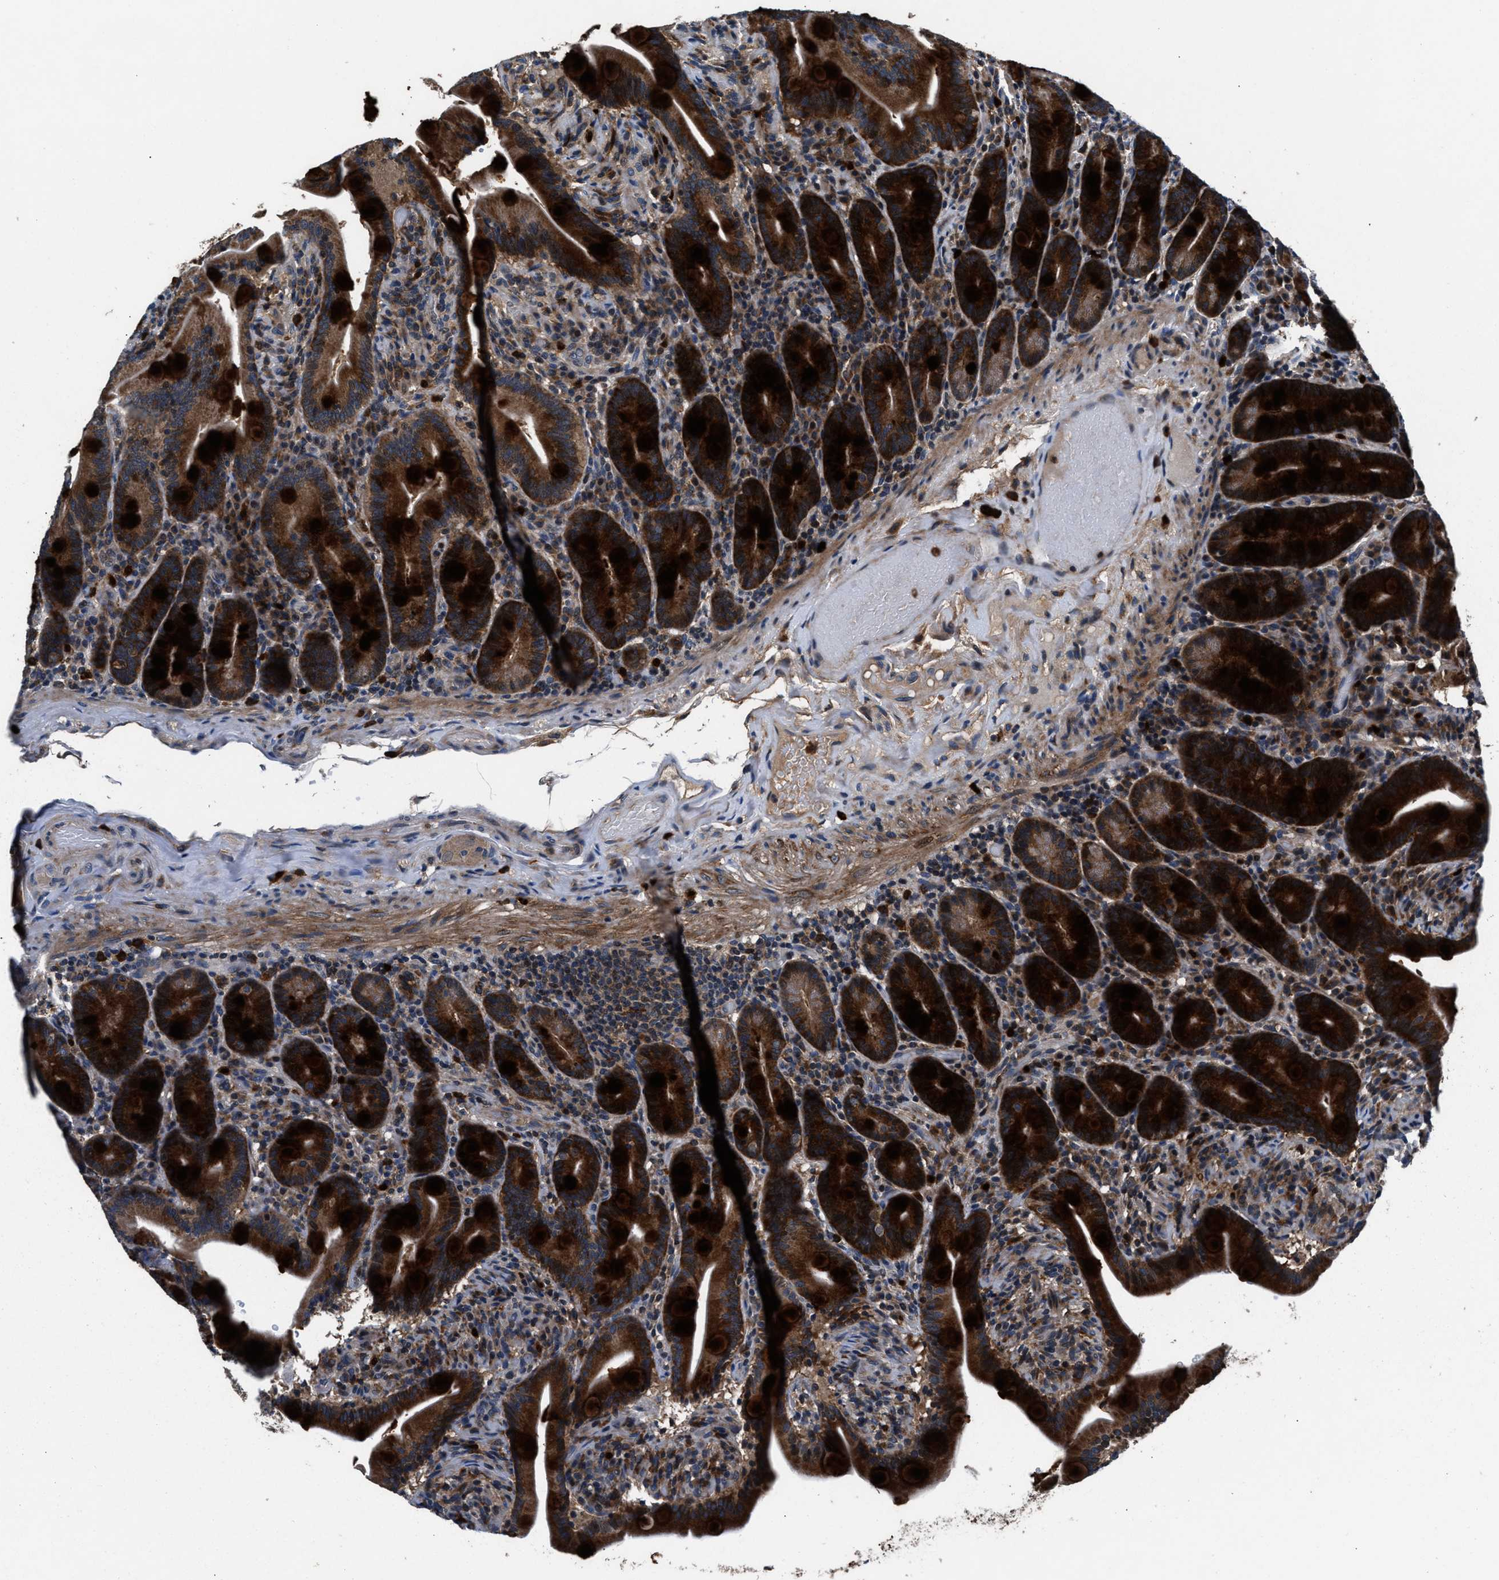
{"staining": {"intensity": "strong", "quantity": ">75%", "location": "cytoplasmic/membranous"}, "tissue": "duodenum", "cell_type": "Glandular cells", "image_type": "normal", "snomed": [{"axis": "morphology", "description": "Normal tissue, NOS"}, {"axis": "topography", "description": "Duodenum"}], "caption": "Protein staining by immunohistochemistry demonstrates strong cytoplasmic/membranous staining in approximately >75% of glandular cells in benign duodenum. (Brightfield microscopy of DAB IHC at high magnification).", "gene": "FAM221A", "patient": {"sex": "male", "age": 54}}